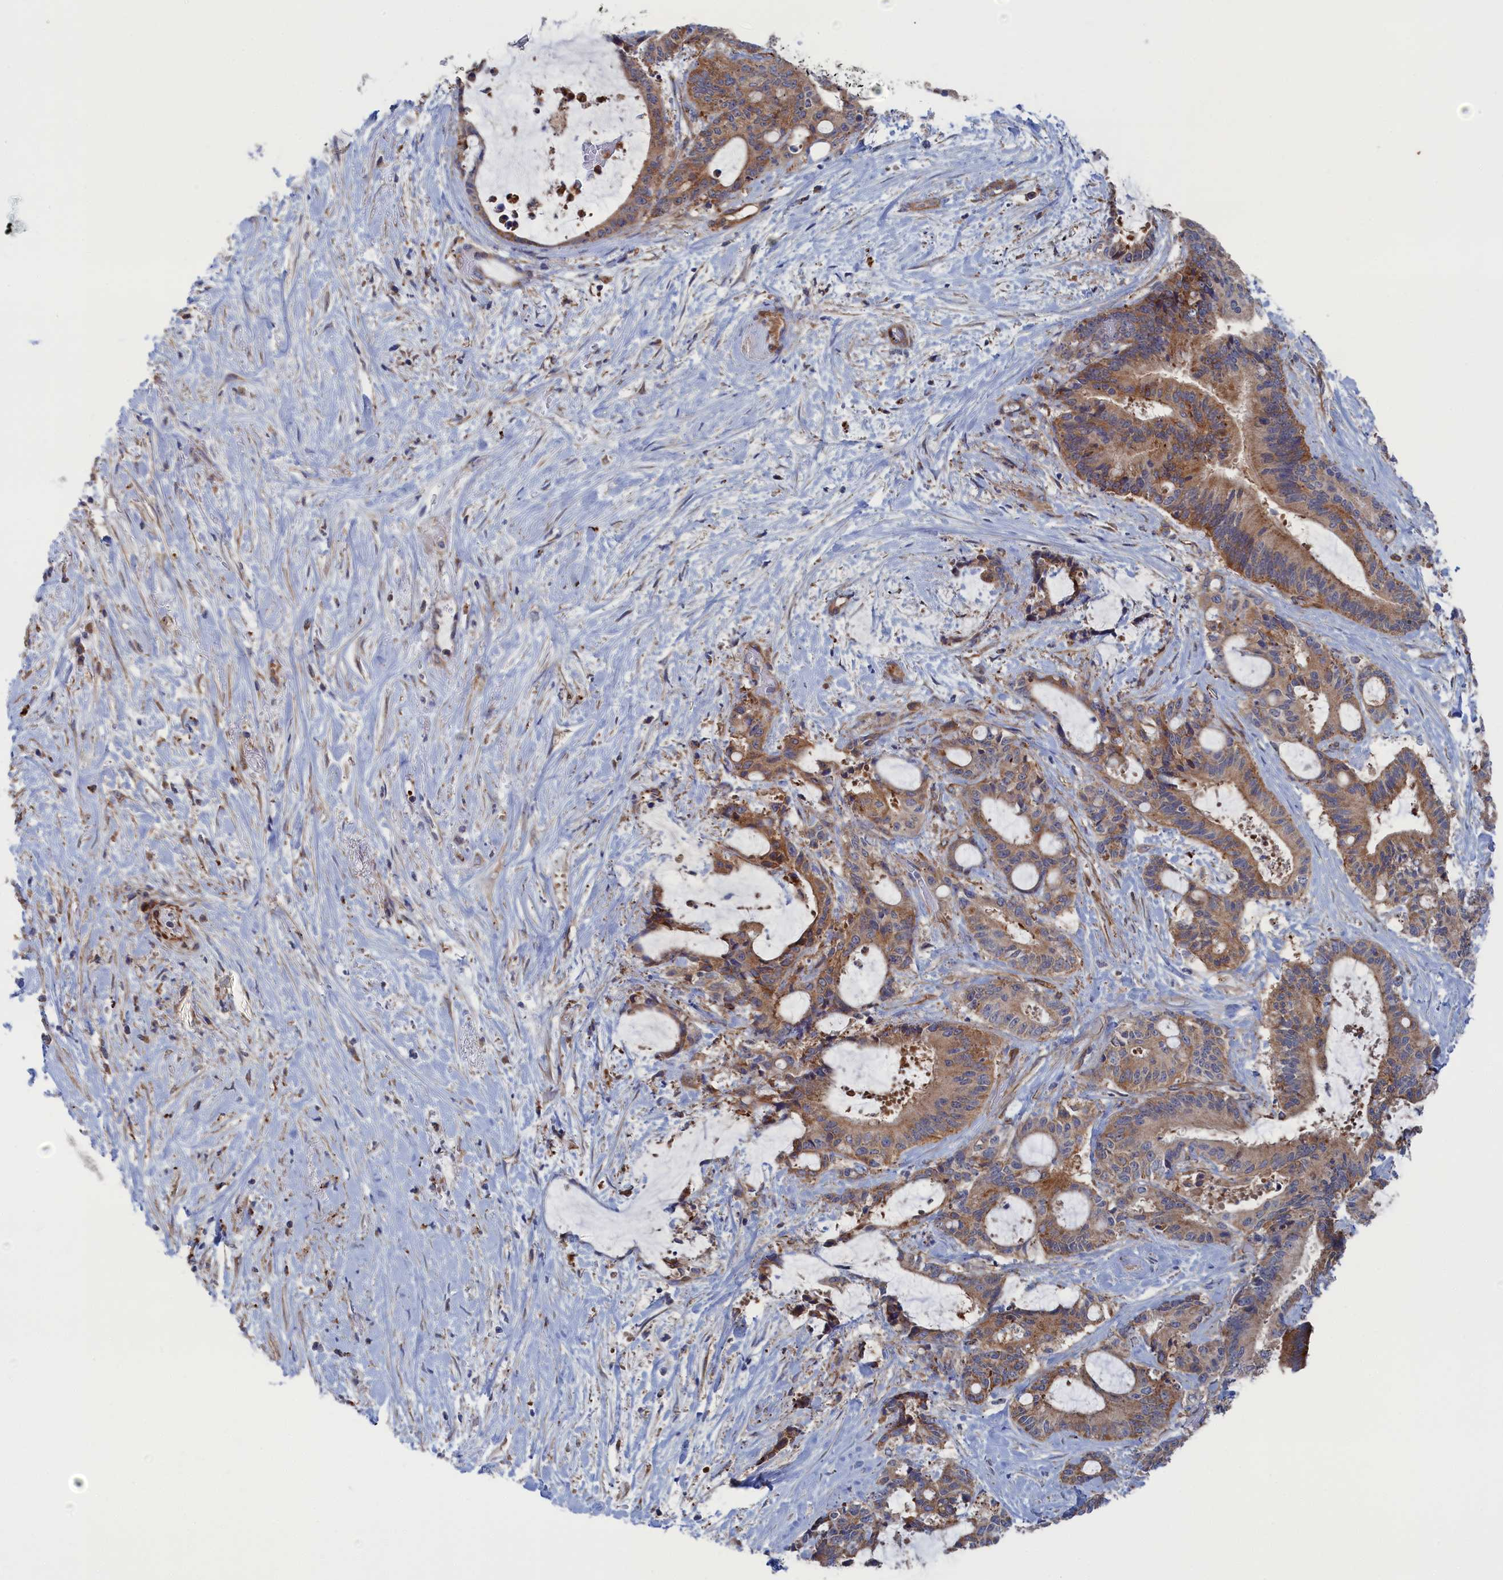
{"staining": {"intensity": "moderate", "quantity": "<25%", "location": "cytoplasmic/membranous"}, "tissue": "liver cancer", "cell_type": "Tumor cells", "image_type": "cancer", "snomed": [{"axis": "morphology", "description": "Normal tissue, NOS"}, {"axis": "morphology", "description": "Cholangiocarcinoma"}, {"axis": "topography", "description": "Liver"}, {"axis": "topography", "description": "Peripheral nerve tissue"}], "caption": "Tumor cells display moderate cytoplasmic/membranous positivity in about <25% of cells in cholangiocarcinoma (liver). (DAB (3,3'-diaminobenzidine) IHC, brown staining for protein, blue staining for nuclei).", "gene": "FILIP1L", "patient": {"sex": "female", "age": 73}}